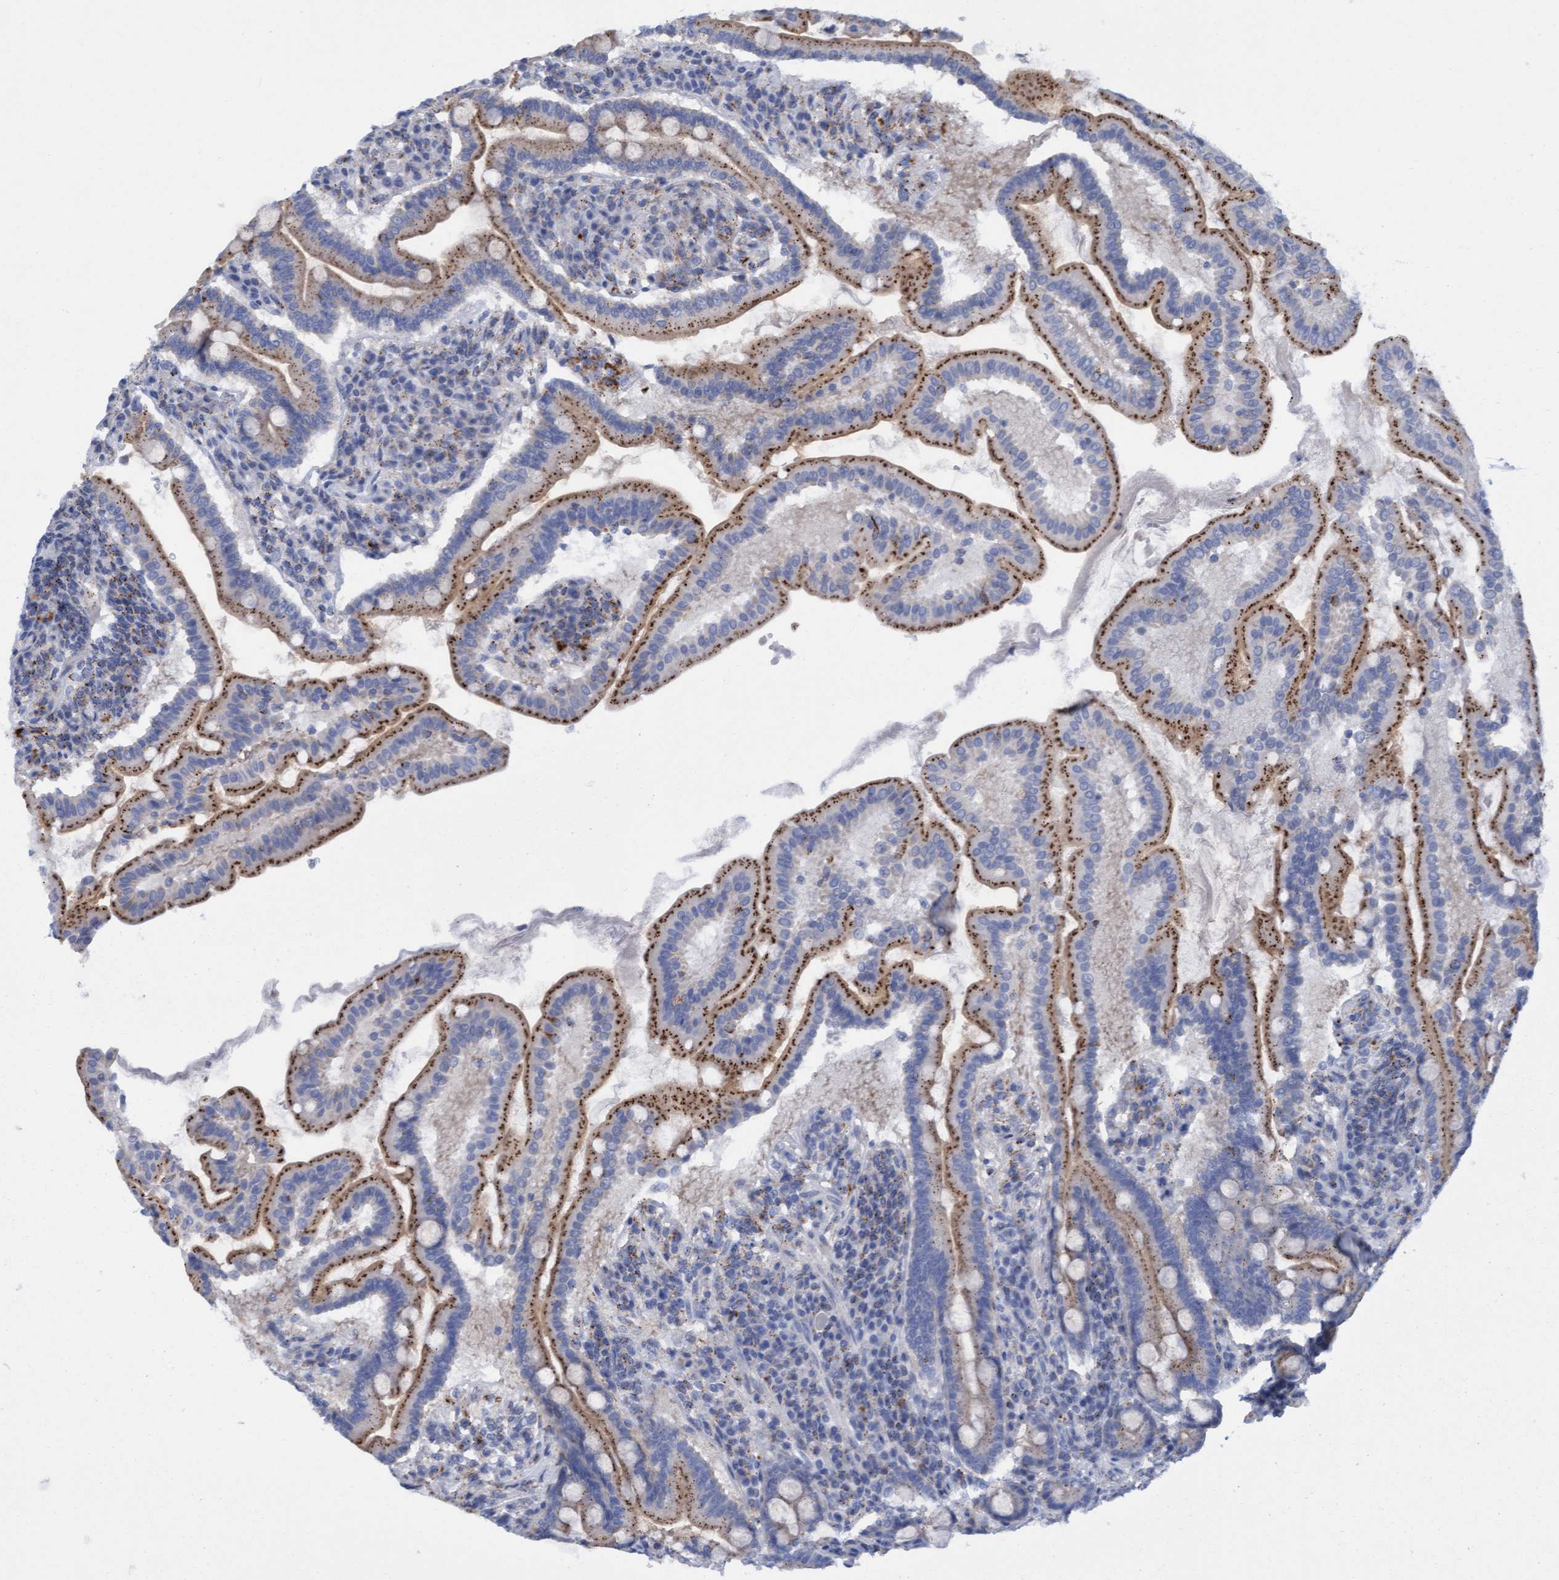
{"staining": {"intensity": "moderate", "quantity": ">75%", "location": "cytoplasmic/membranous"}, "tissue": "duodenum", "cell_type": "Glandular cells", "image_type": "normal", "snomed": [{"axis": "morphology", "description": "Normal tissue, NOS"}, {"axis": "topography", "description": "Duodenum"}], "caption": "Duodenum stained with immunohistochemistry (IHC) reveals moderate cytoplasmic/membranous expression in about >75% of glandular cells.", "gene": "SGSH", "patient": {"sex": "male", "age": 50}}